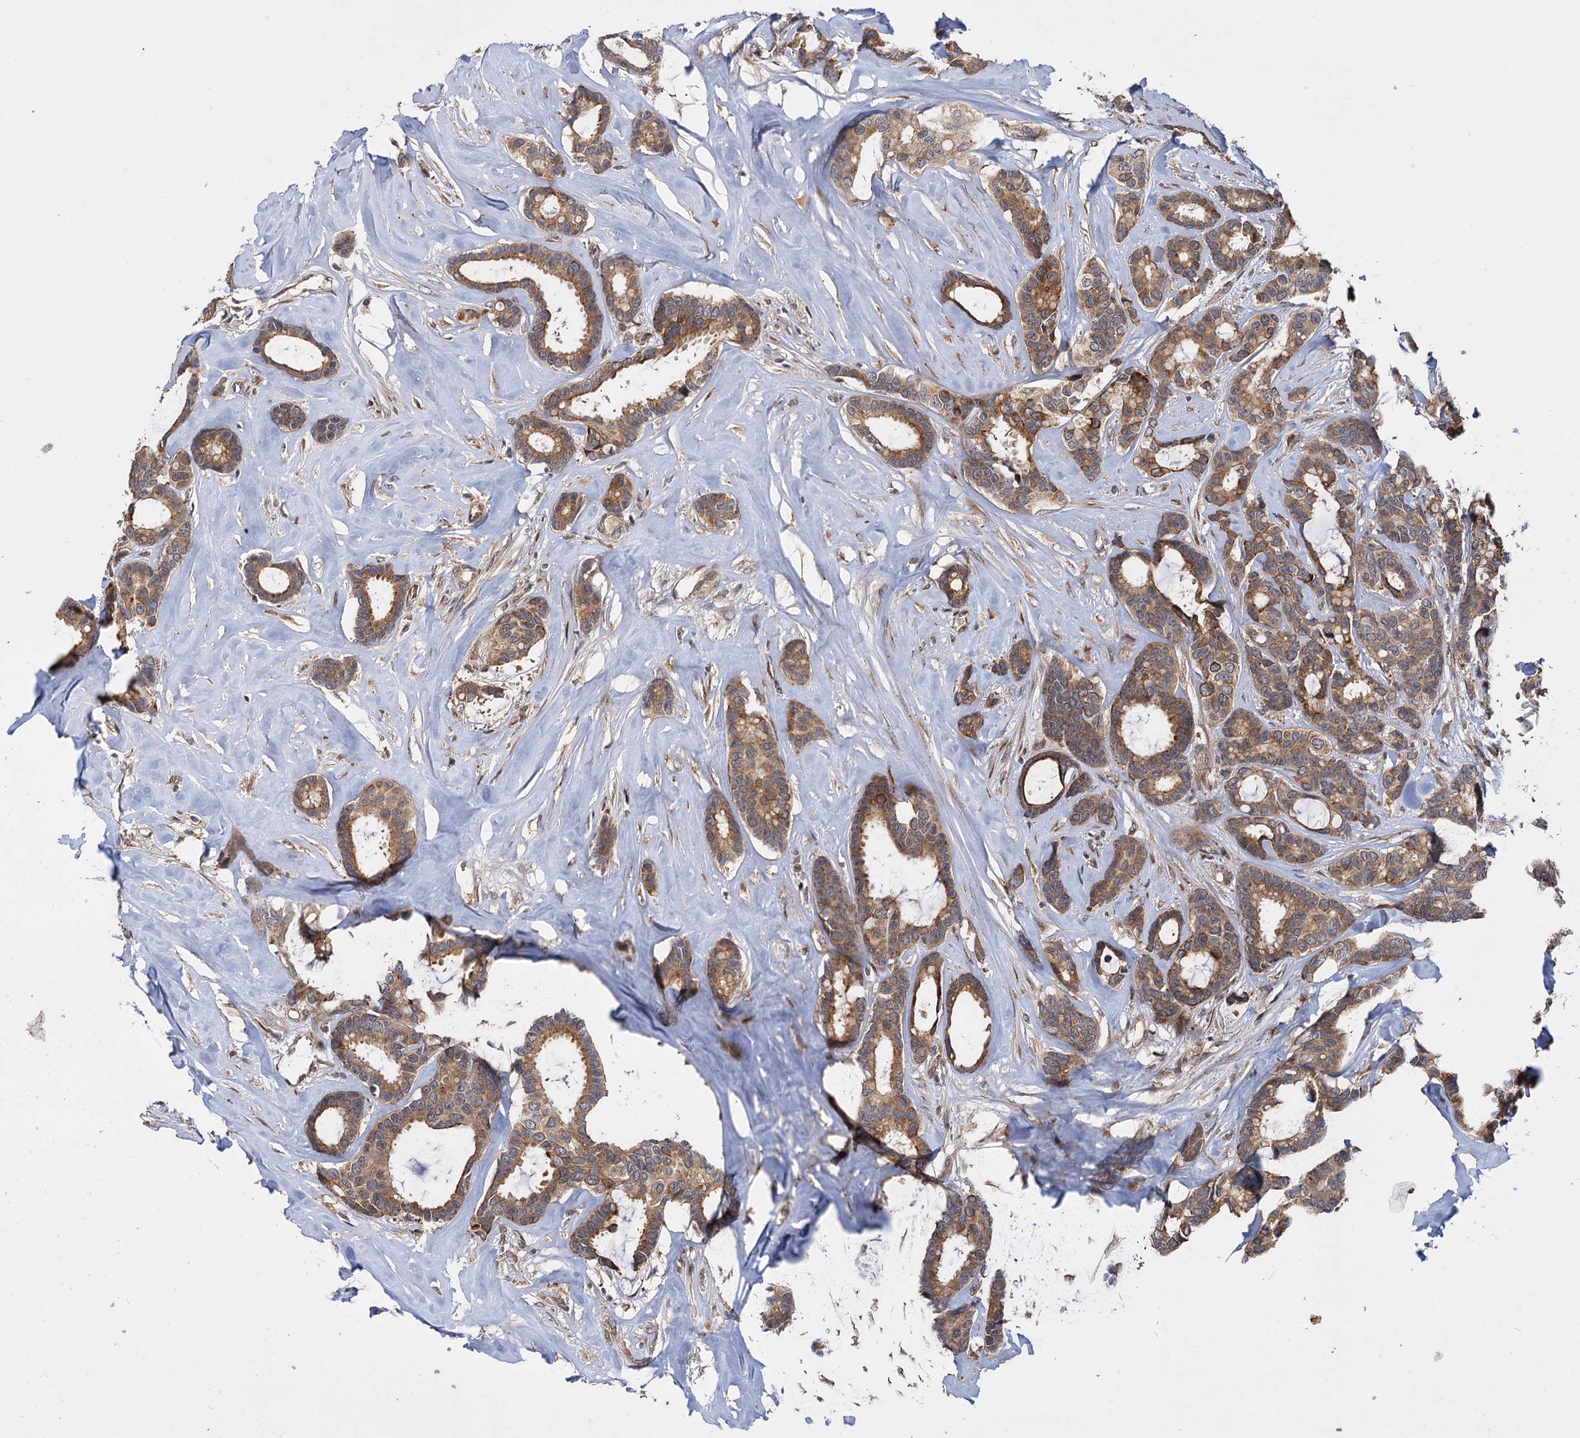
{"staining": {"intensity": "moderate", "quantity": ">75%", "location": "cytoplasmic/membranous"}, "tissue": "breast cancer", "cell_type": "Tumor cells", "image_type": "cancer", "snomed": [{"axis": "morphology", "description": "Duct carcinoma"}, {"axis": "topography", "description": "Breast"}], "caption": "Protein expression analysis of human breast cancer reveals moderate cytoplasmic/membranous expression in about >75% of tumor cells. Using DAB (3,3'-diaminobenzidine) (brown) and hematoxylin (blue) stains, captured at high magnification using brightfield microscopy.", "gene": "KANSL2", "patient": {"sex": "female", "age": 87}}